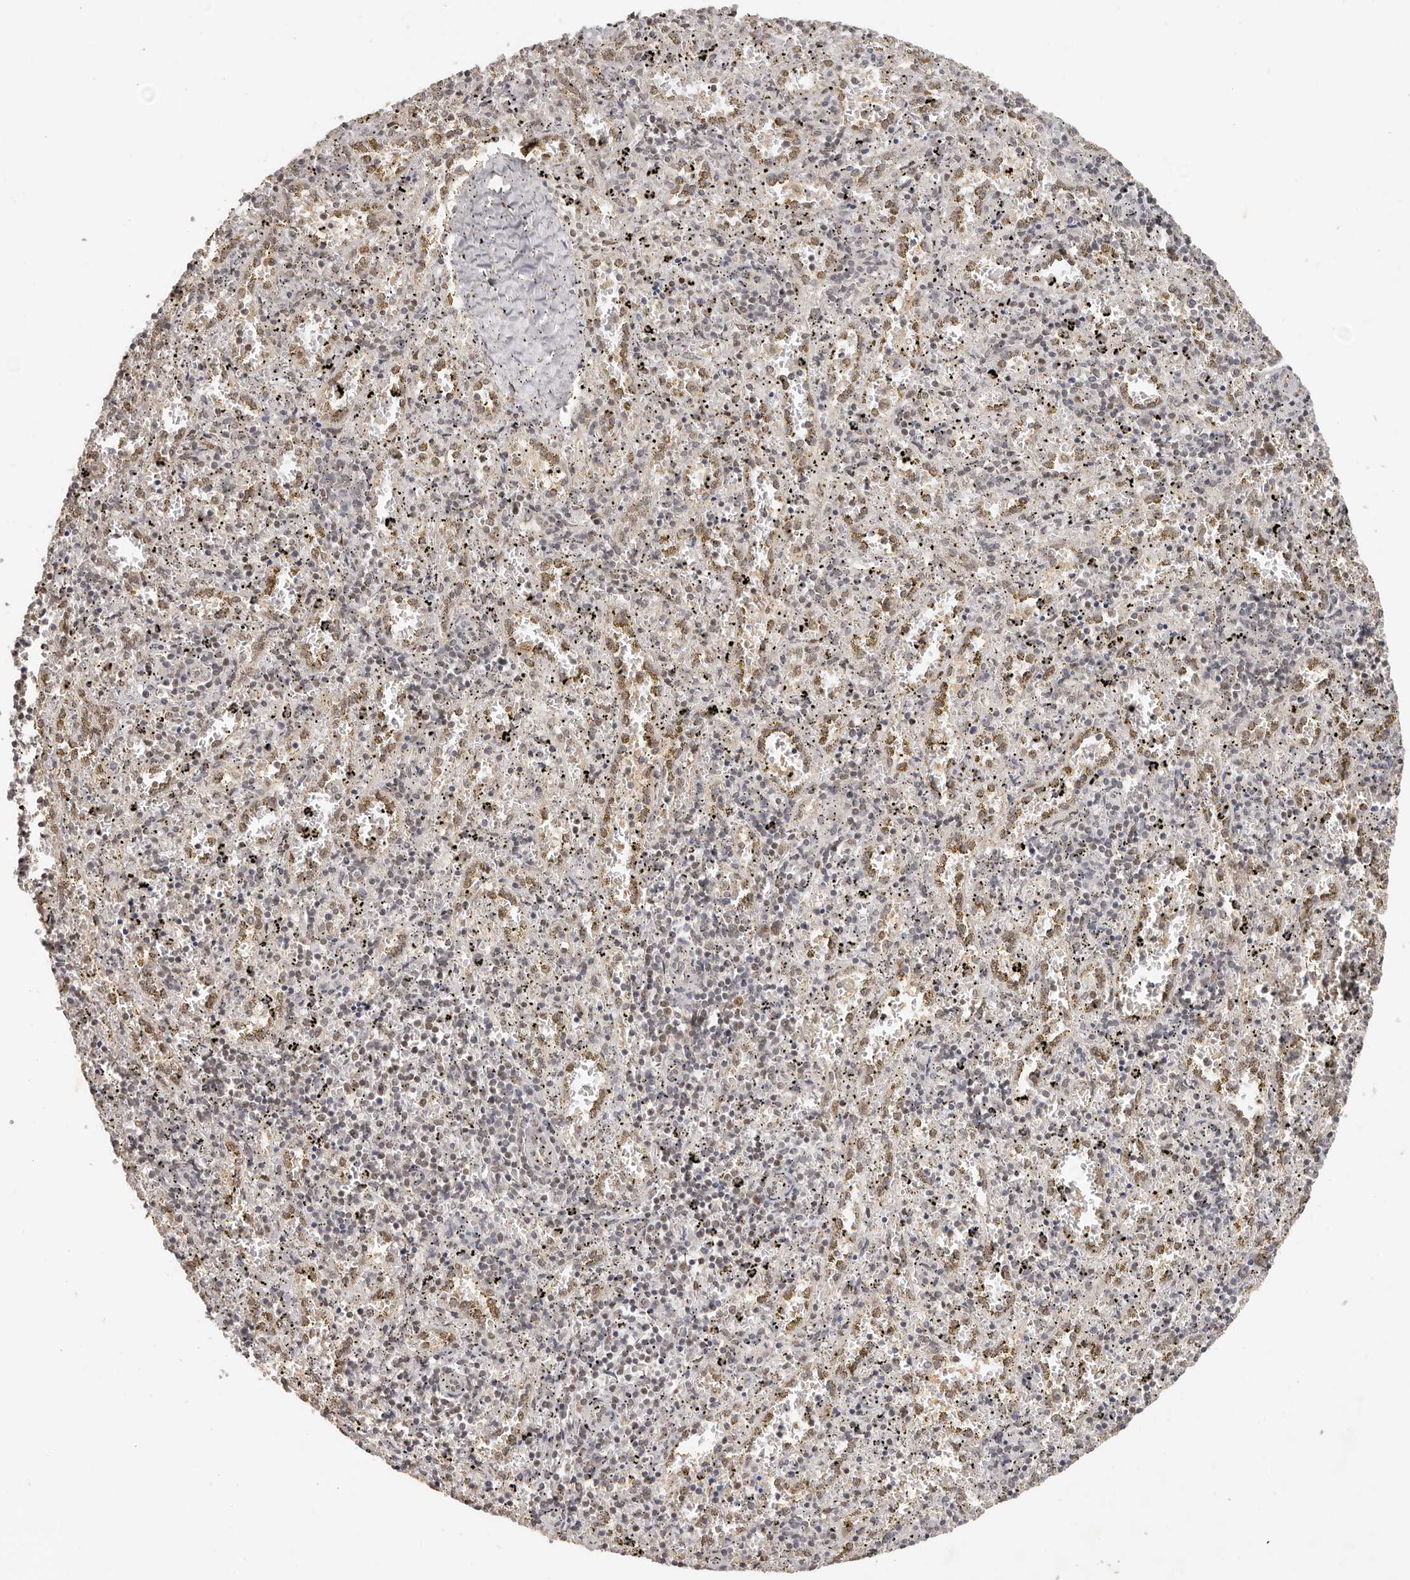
{"staining": {"intensity": "moderate", "quantity": "<25%", "location": "cytoplasmic/membranous"}, "tissue": "spleen", "cell_type": "Cells in red pulp", "image_type": "normal", "snomed": [{"axis": "morphology", "description": "Normal tissue, NOS"}, {"axis": "topography", "description": "Spleen"}], "caption": "IHC histopathology image of benign human spleen stained for a protein (brown), which exhibits low levels of moderate cytoplasmic/membranous staining in approximately <25% of cells in red pulp.", "gene": "SEC14L1", "patient": {"sex": "male", "age": 11}}